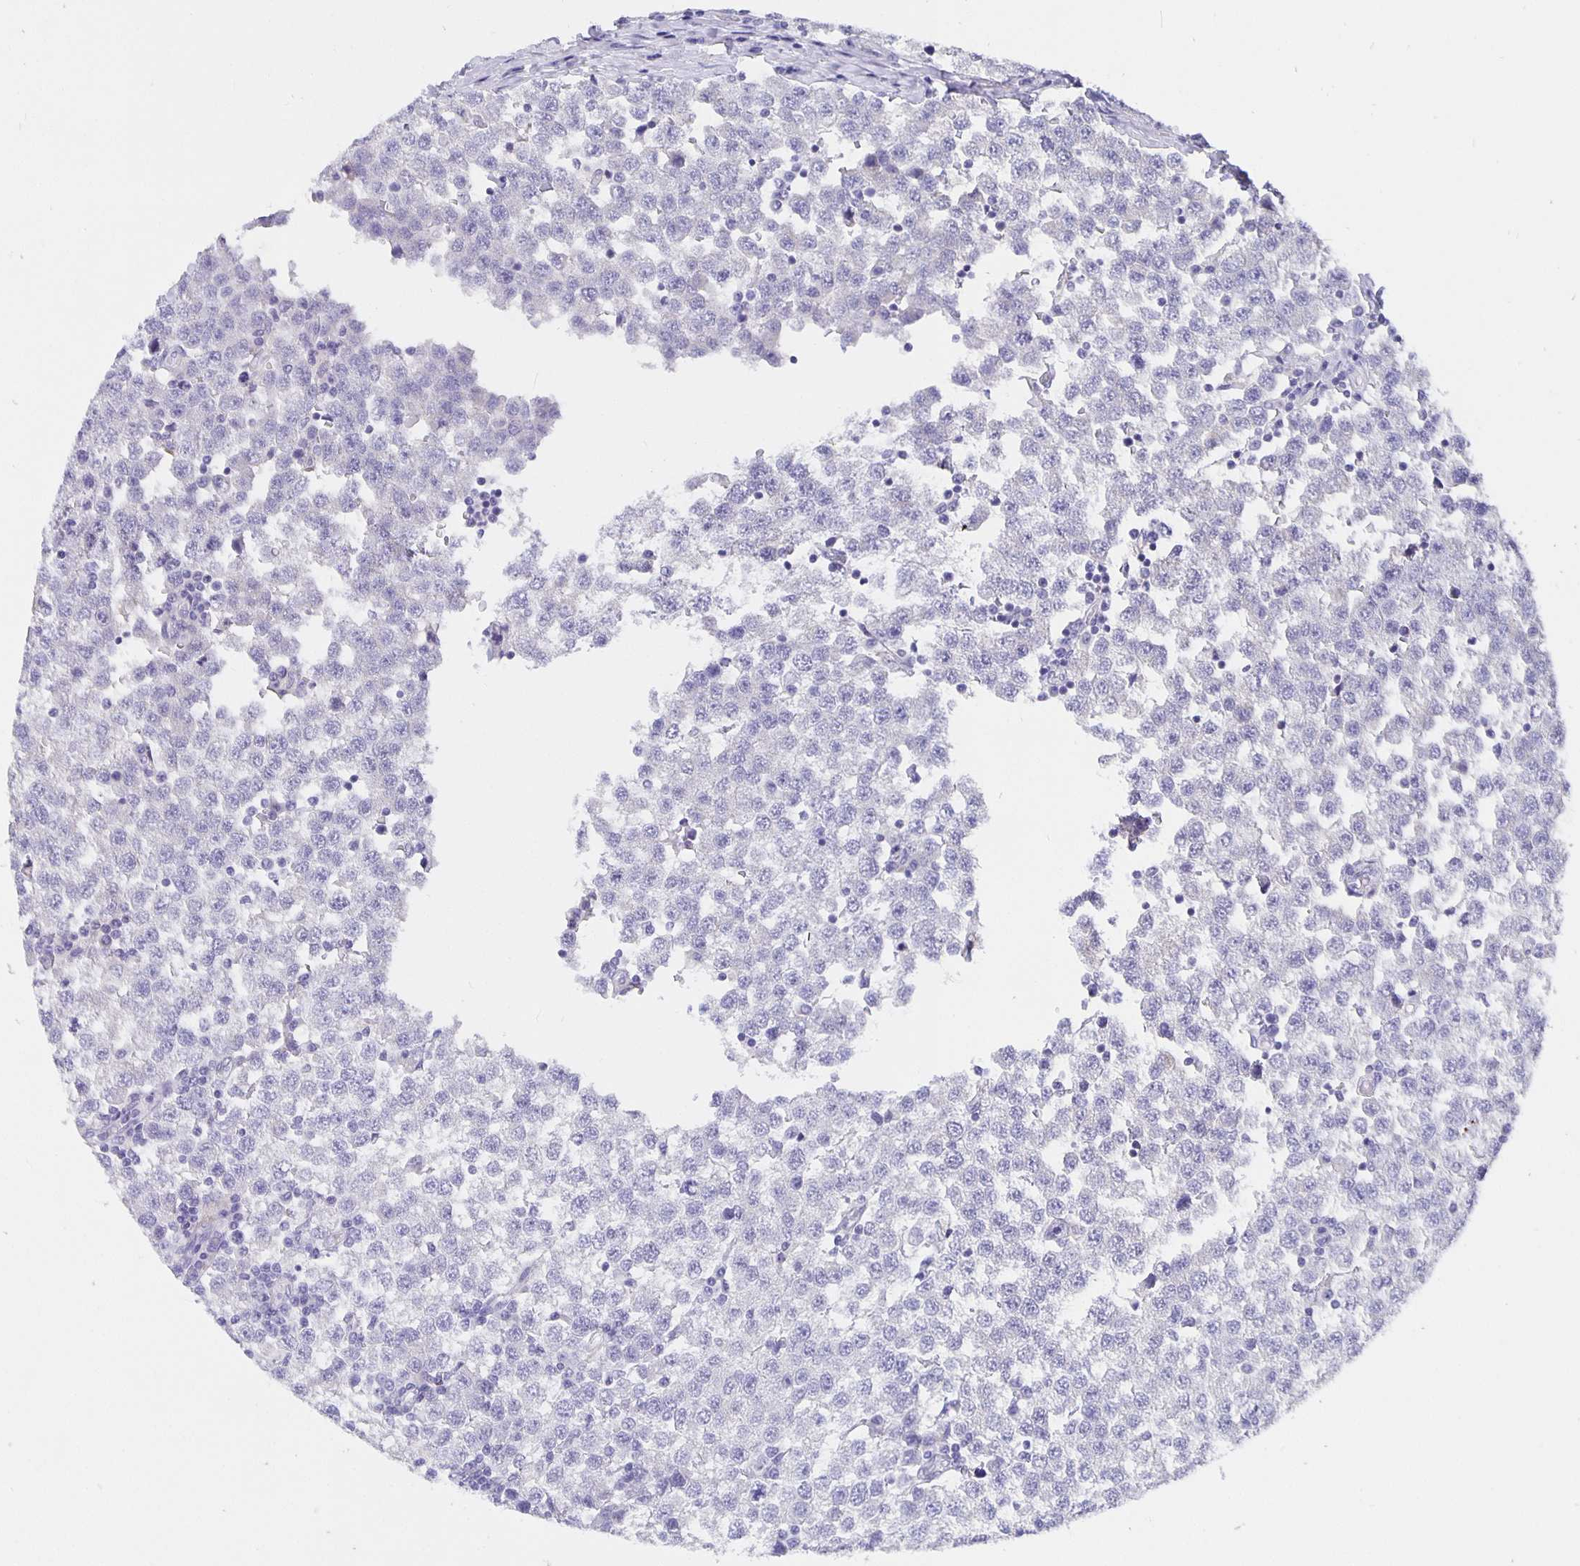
{"staining": {"intensity": "negative", "quantity": "none", "location": "none"}, "tissue": "testis cancer", "cell_type": "Tumor cells", "image_type": "cancer", "snomed": [{"axis": "morphology", "description": "Seminoma, NOS"}, {"axis": "topography", "description": "Testis"}], "caption": "This is a image of immunohistochemistry (IHC) staining of testis cancer (seminoma), which shows no positivity in tumor cells.", "gene": "CFAP74", "patient": {"sex": "male", "age": 34}}